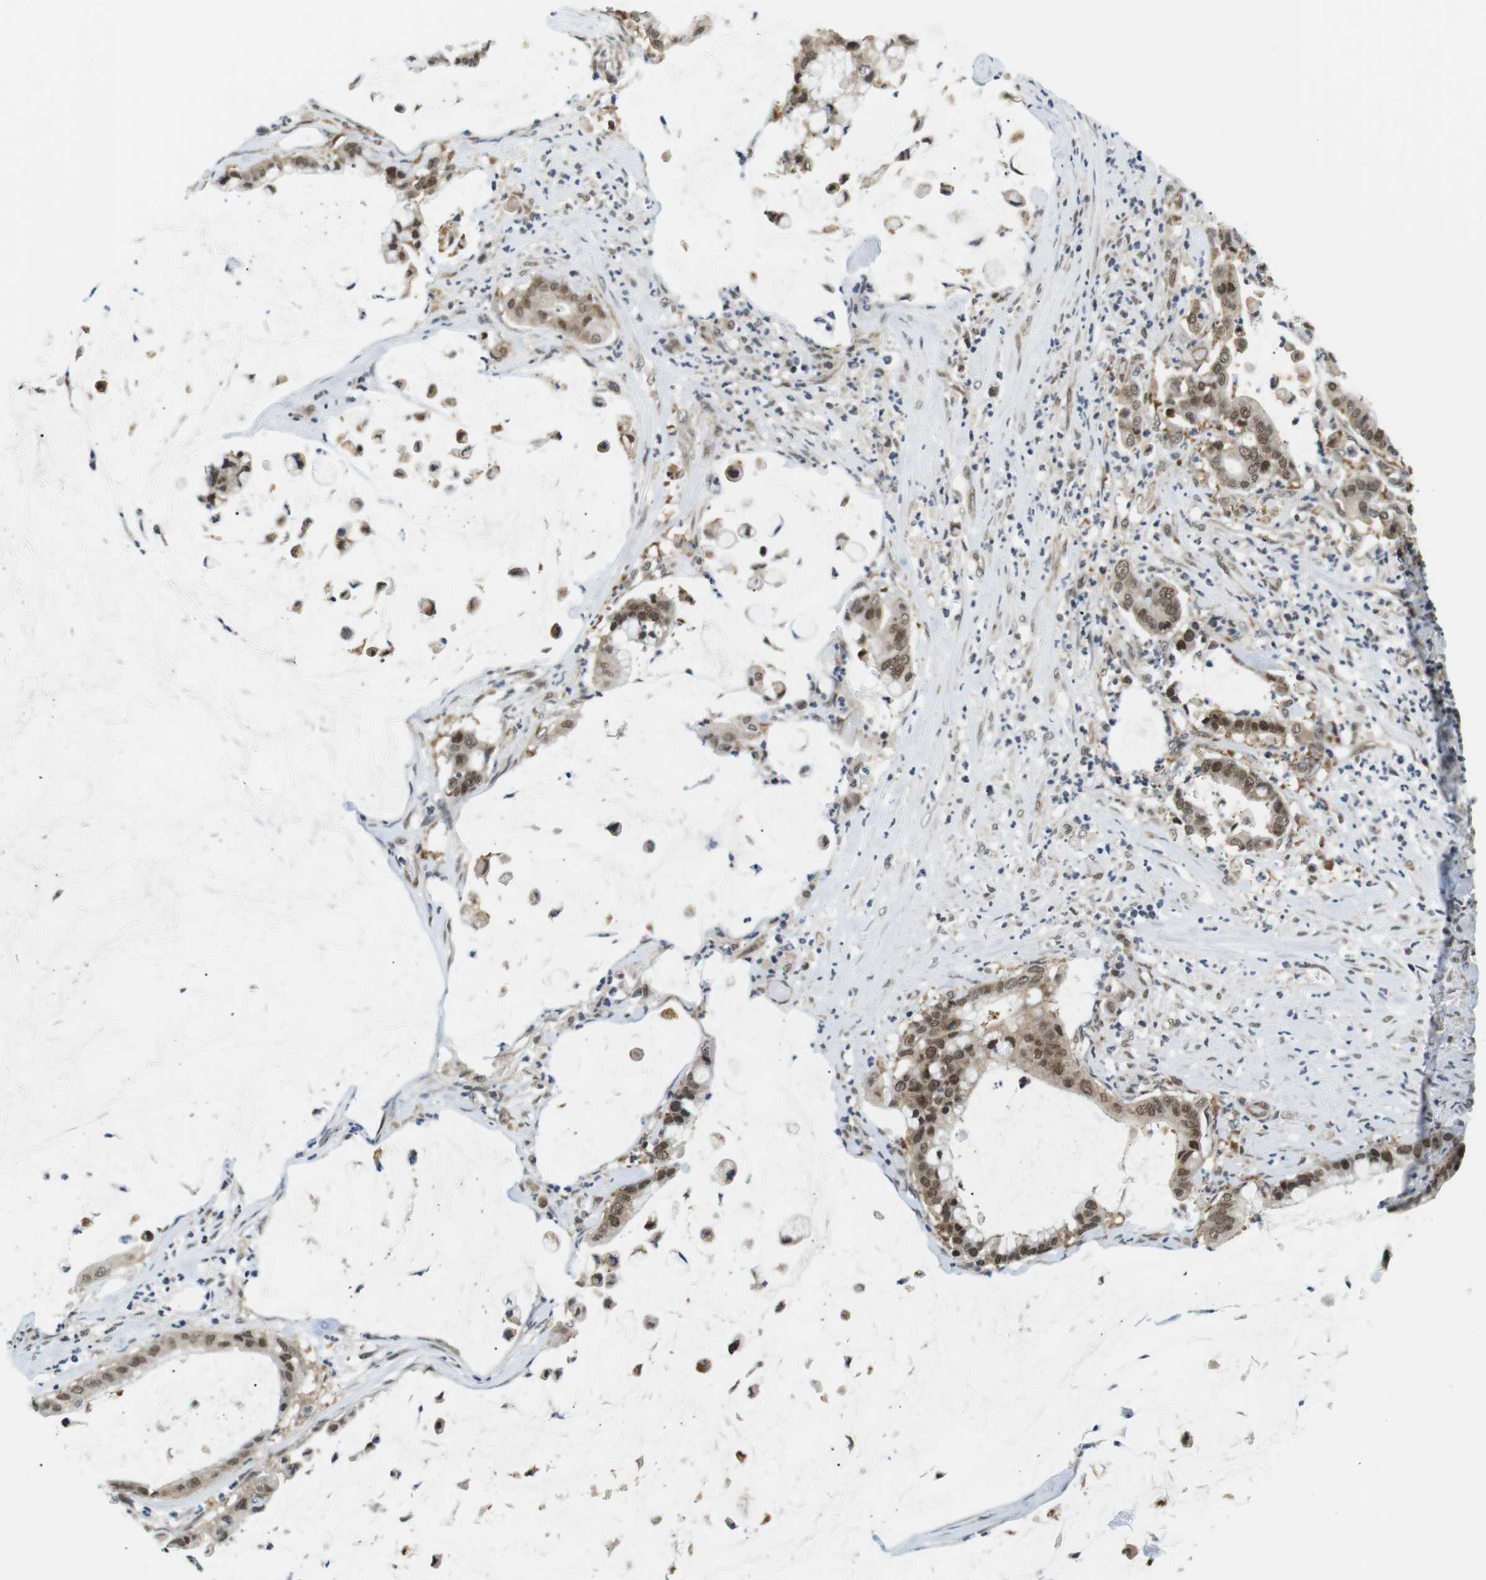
{"staining": {"intensity": "moderate", "quantity": ">75%", "location": "cytoplasmic/membranous,nuclear"}, "tissue": "pancreatic cancer", "cell_type": "Tumor cells", "image_type": "cancer", "snomed": [{"axis": "morphology", "description": "Adenocarcinoma, NOS"}, {"axis": "topography", "description": "Pancreas"}], "caption": "A medium amount of moderate cytoplasmic/membranous and nuclear positivity is appreciated in about >75% of tumor cells in adenocarcinoma (pancreatic) tissue. (DAB (3,3'-diaminobenzidine) IHC, brown staining for protein, blue staining for nuclei).", "gene": "CSNK2B", "patient": {"sex": "male", "age": 41}}